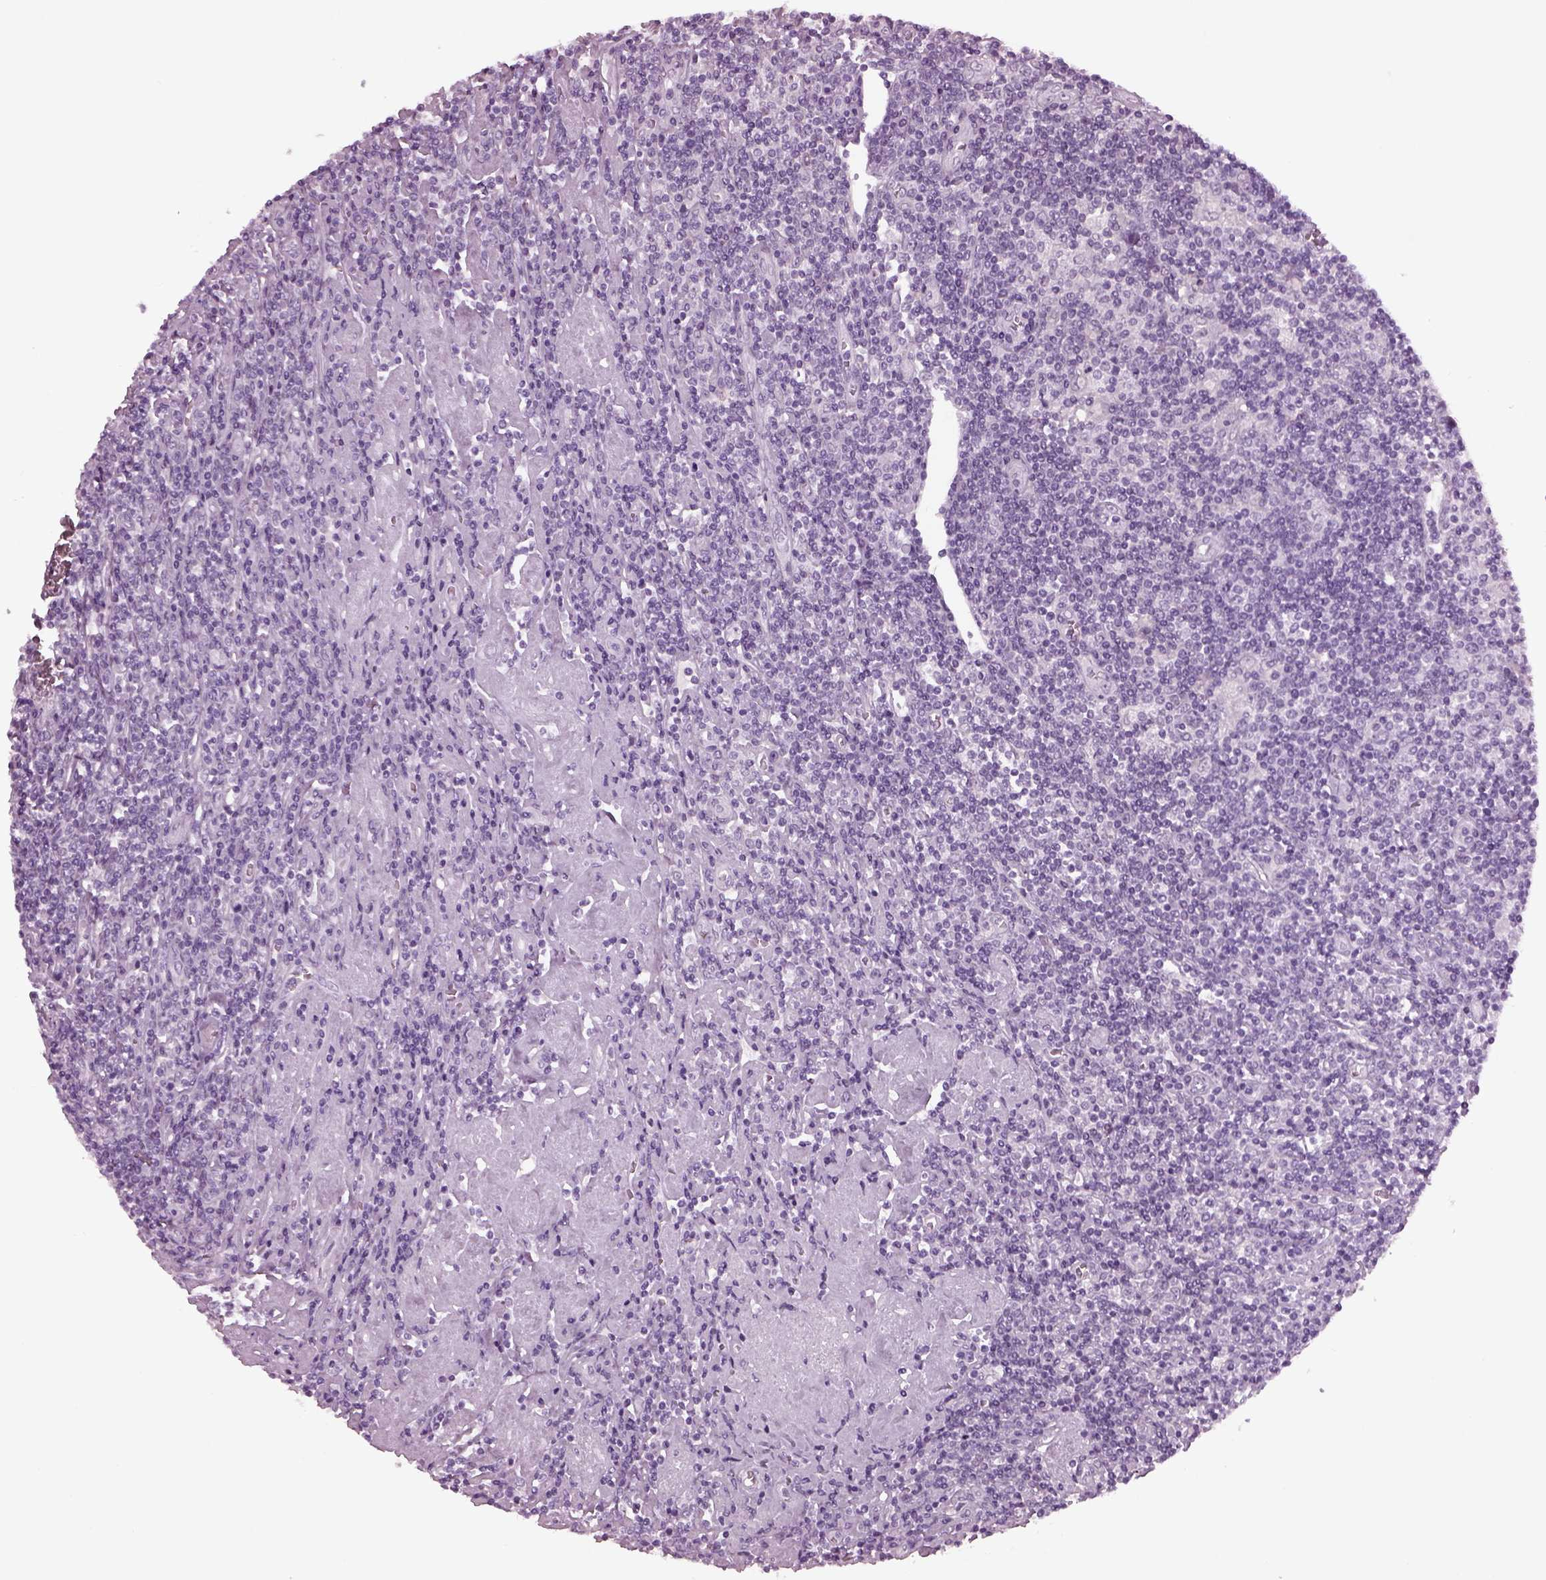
{"staining": {"intensity": "negative", "quantity": "none", "location": "none"}, "tissue": "lymphoma", "cell_type": "Tumor cells", "image_type": "cancer", "snomed": [{"axis": "morphology", "description": "Hodgkin's disease, NOS"}, {"axis": "topography", "description": "Lymph node"}], "caption": "Immunohistochemistry (IHC) photomicrograph of Hodgkin's disease stained for a protein (brown), which exhibits no staining in tumor cells.", "gene": "TPPP2", "patient": {"sex": "male", "age": 40}}